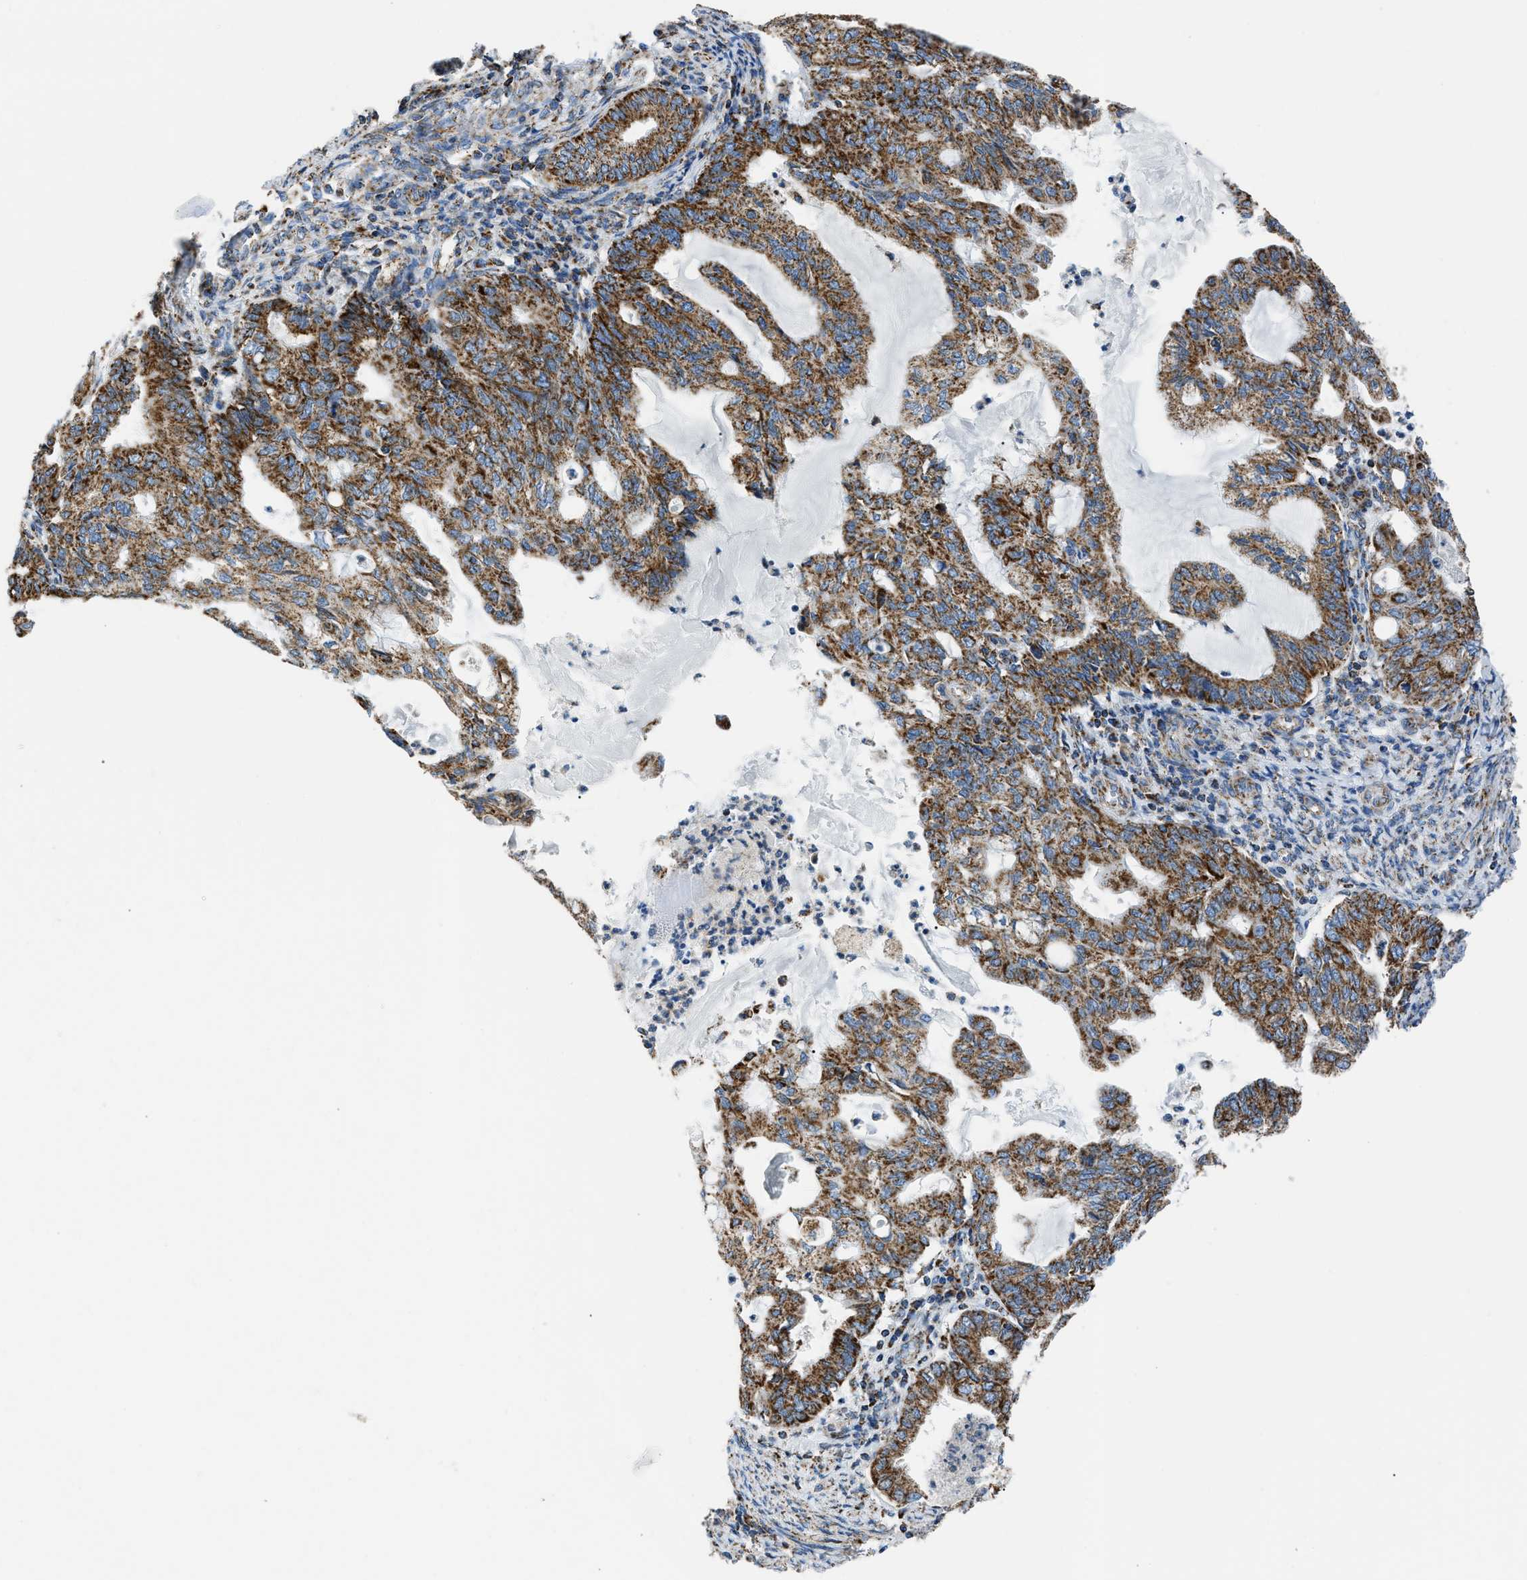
{"staining": {"intensity": "strong", "quantity": ">75%", "location": "cytoplasmic/membranous"}, "tissue": "endometrial cancer", "cell_type": "Tumor cells", "image_type": "cancer", "snomed": [{"axis": "morphology", "description": "Adenocarcinoma, NOS"}, {"axis": "topography", "description": "Endometrium"}], "caption": "Immunohistochemical staining of adenocarcinoma (endometrial) reveals high levels of strong cytoplasmic/membranous protein positivity in approximately >75% of tumor cells.", "gene": "PHB2", "patient": {"sex": "female", "age": 86}}